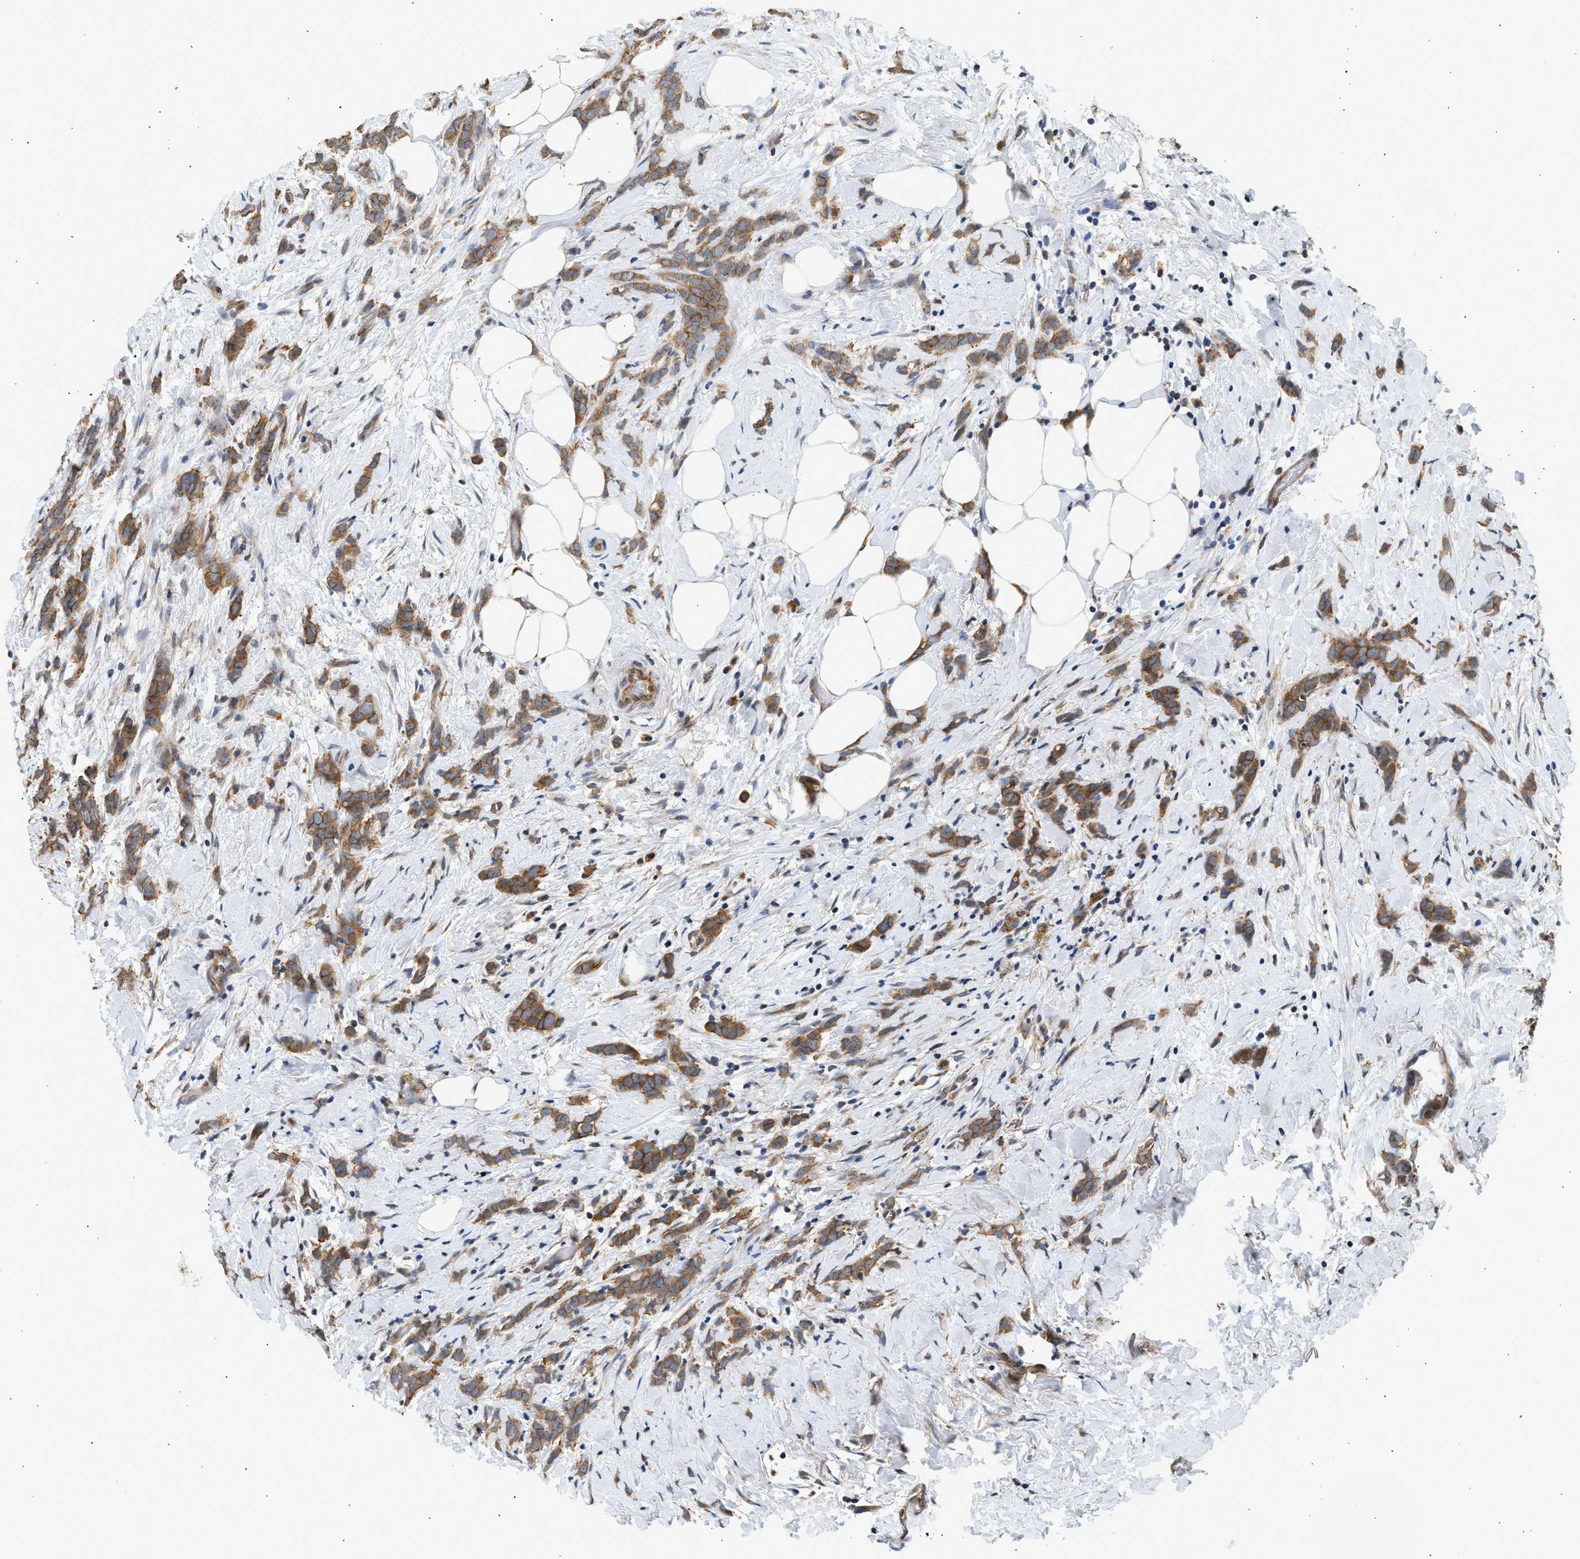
{"staining": {"intensity": "strong", "quantity": ">75%", "location": "cytoplasmic/membranous"}, "tissue": "breast cancer", "cell_type": "Tumor cells", "image_type": "cancer", "snomed": [{"axis": "morphology", "description": "Lobular carcinoma, in situ"}, {"axis": "morphology", "description": "Lobular carcinoma"}, {"axis": "topography", "description": "Breast"}], "caption": "An image showing strong cytoplasmic/membranous expression in approximately >75% of tumor cells in breast cancer, as visualized by brown immunohistochemical staining.", "gene": "DUSP14", "patient": {"sex": "female", "age": 41}}